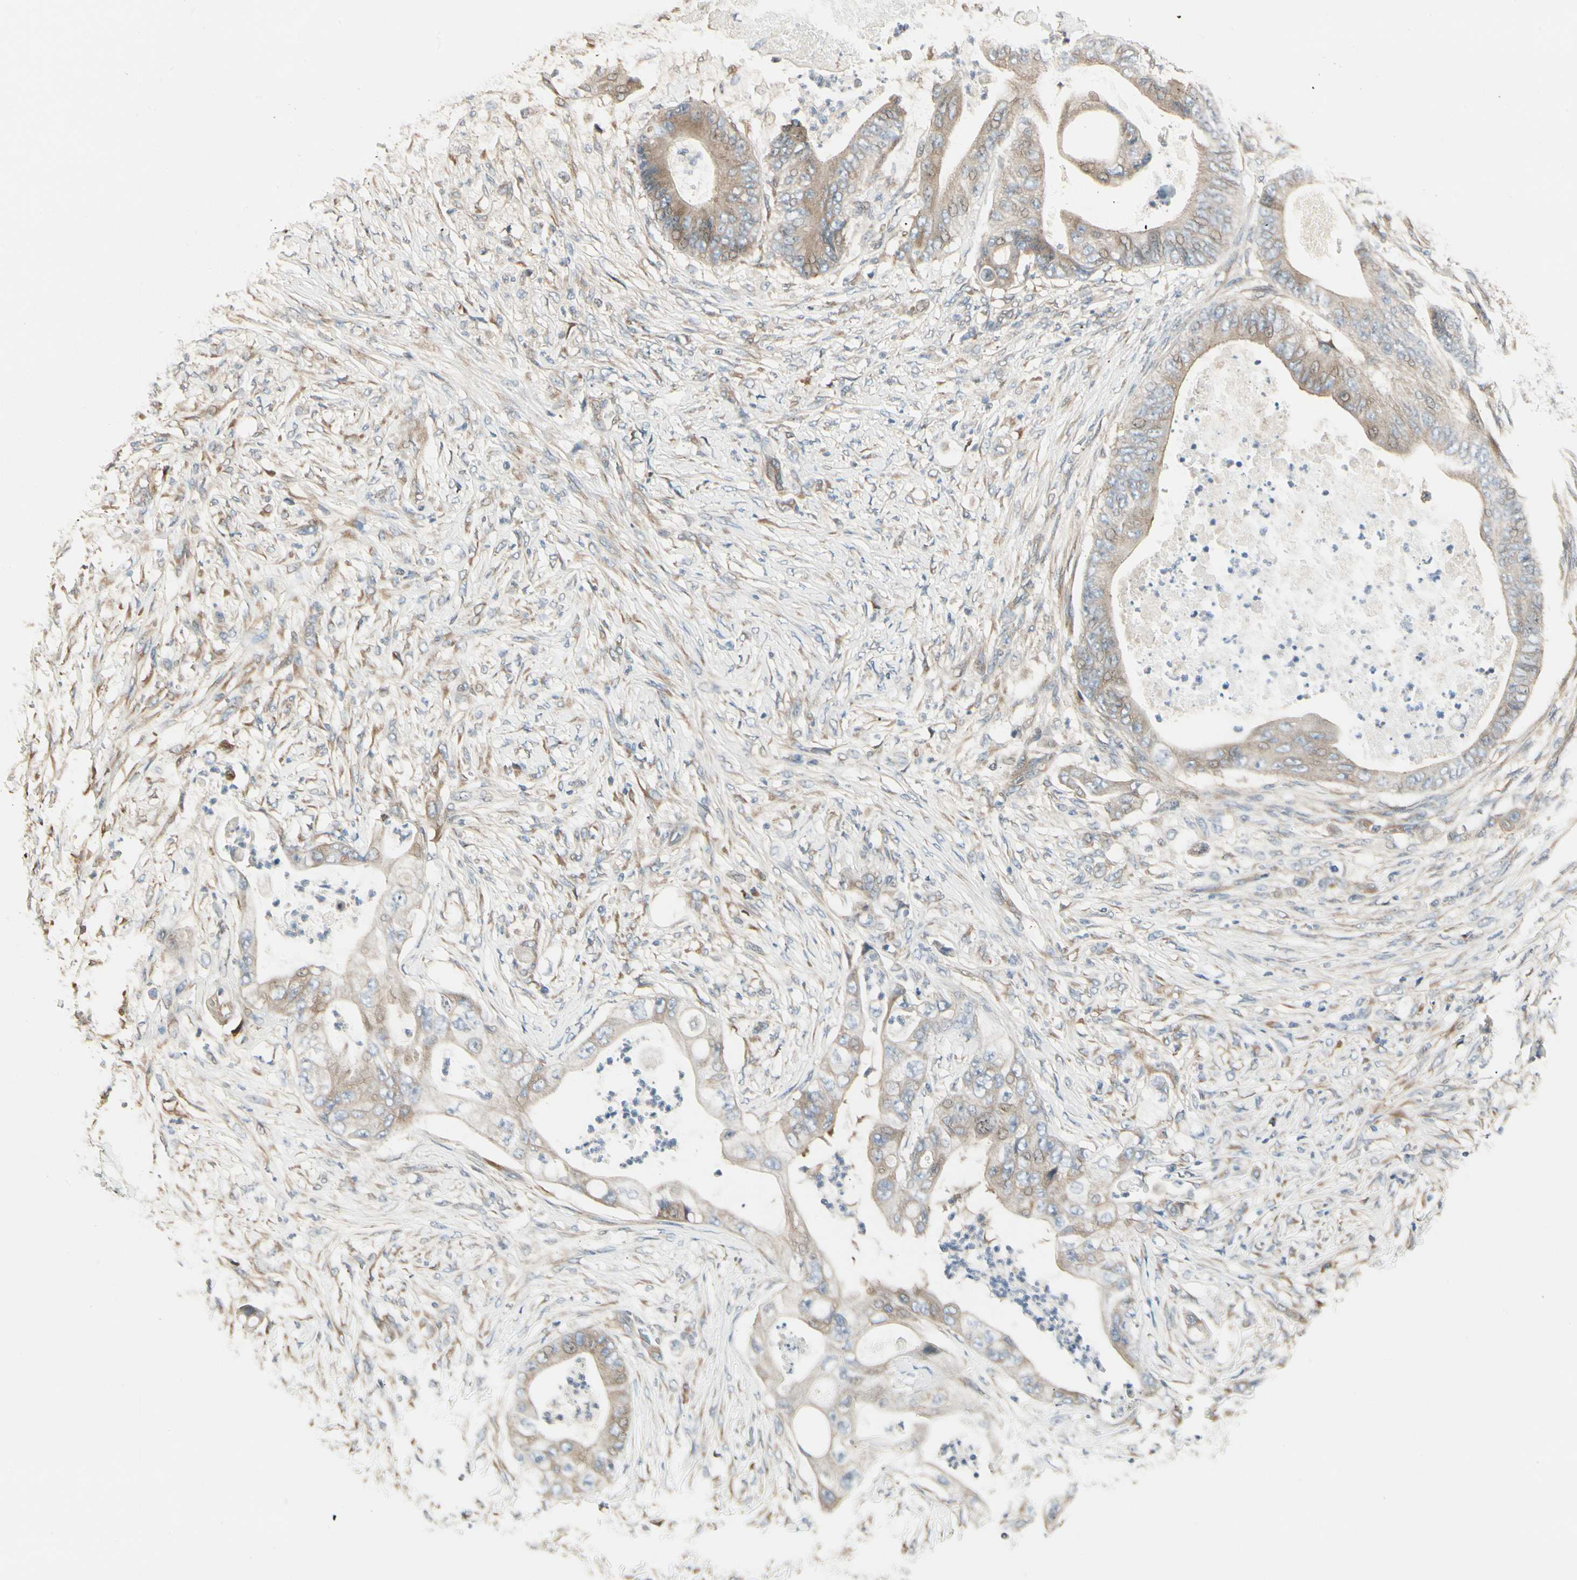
{"staining": {"intensity": "weak", "quantity": ">75%", "location": "cytoplasmic/membranous"}, "tissue": "stomach cancer", "cell_type": "Tumor cells", "image_type": "cancer", "snomed": [{"axis": "morphology", "description": "Adenocarcinoma, NOS"}, {"axis": "topography", "description": "Stomach"}], "caption": "An immunohistochemistry (IHC) image of tumor tissue is shown. Protein staining in brown shows weak cytoplasmic/membranous positivity in stomach adenocarcinoma within tumor cells.", "gene": "NUCB2", "patient": {"sex": "female", "age": 73}}